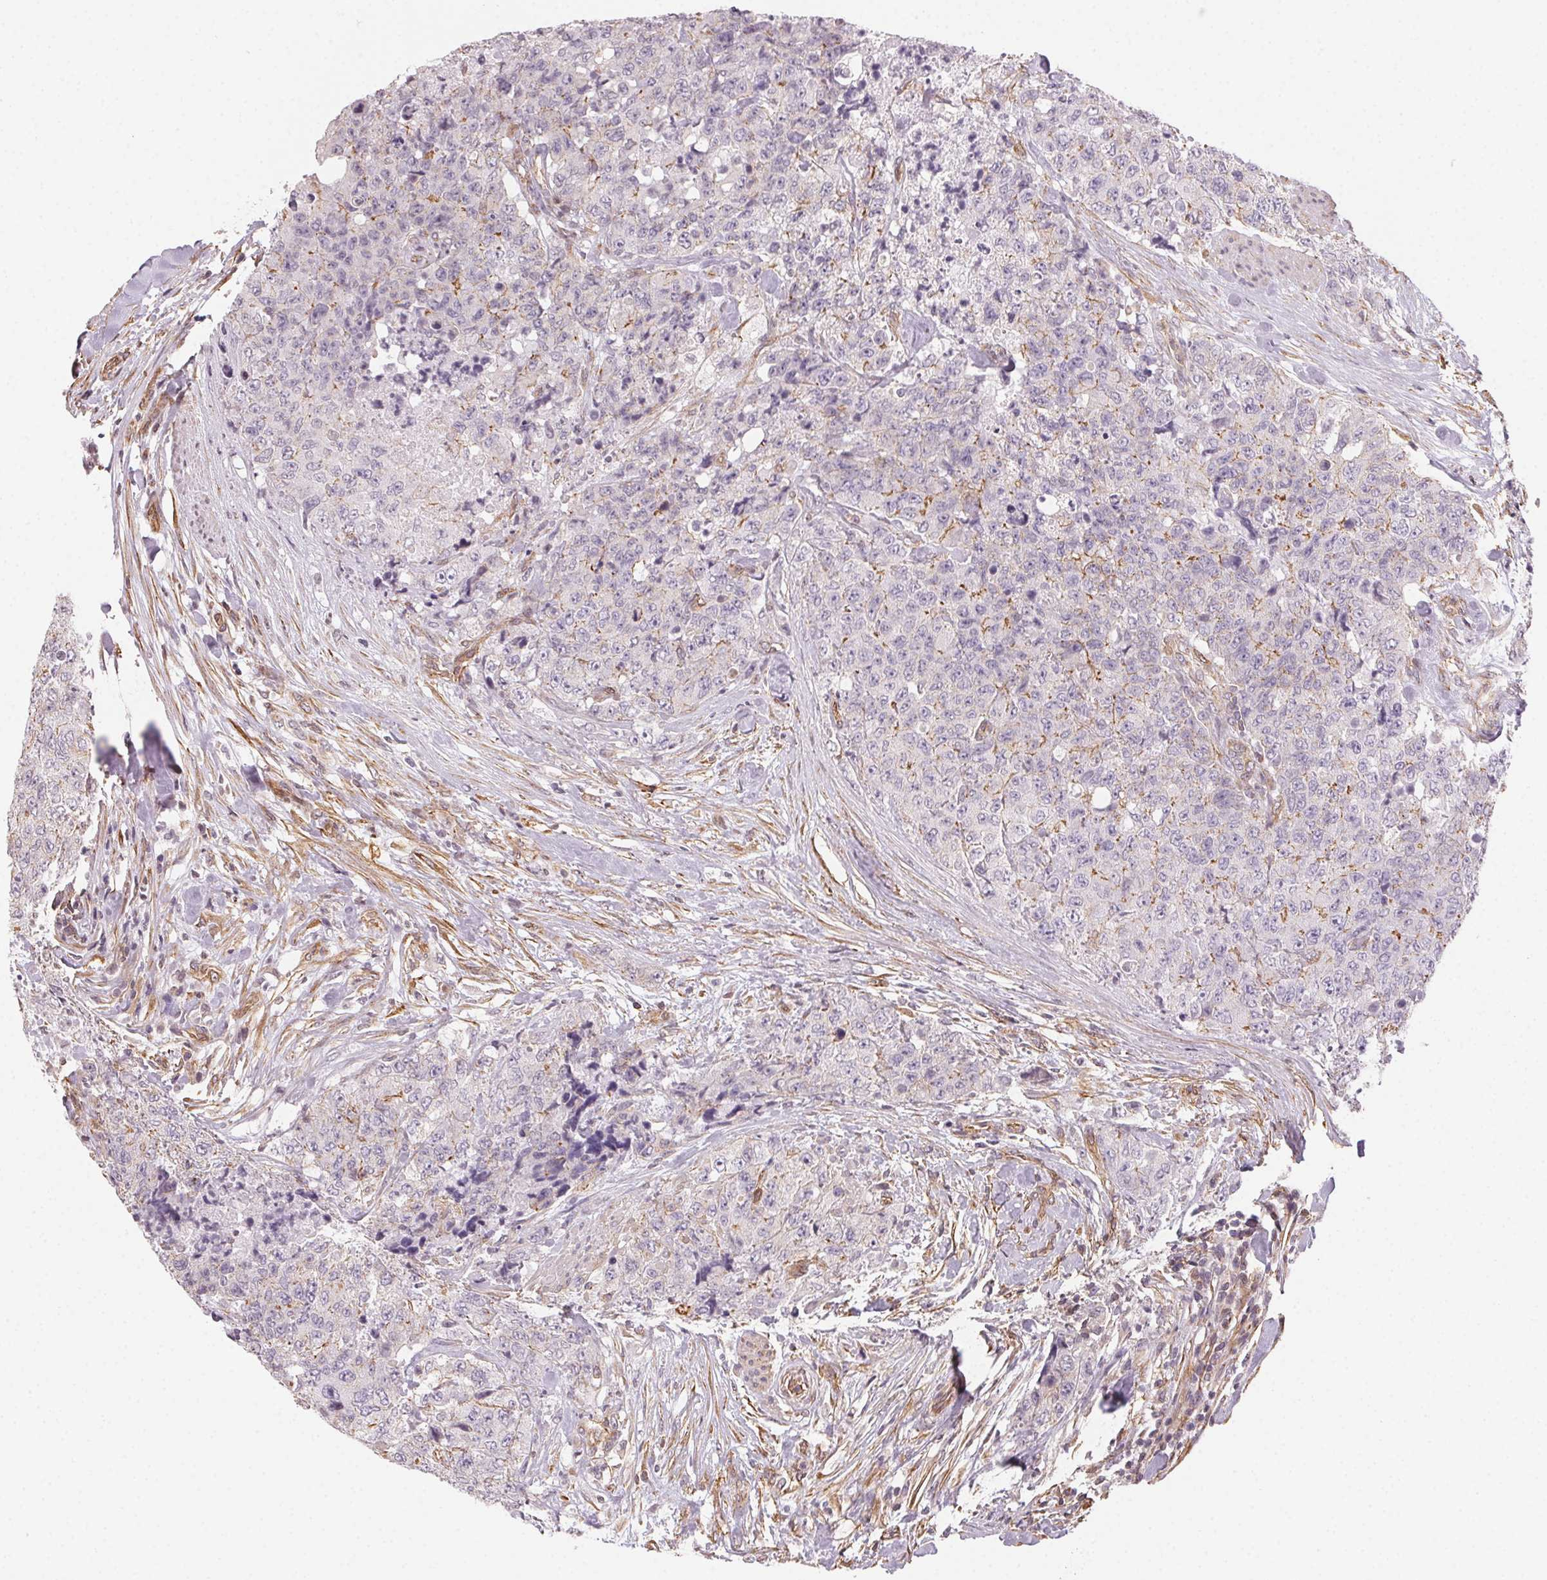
{"staining": {"intensity": "negative", "quantity": "none", "location": "none"}, "tissue": "urothelial cancer", "cell_type": "Tumor cells", "image_type": "cancer", "snomed": [{"axis": "morphology", "description": "Urothelial carcinoma, High grade"}, {"axis": "topography", "description": "Urinary bladder"}], "caption": "This micrograph is of urothelial cancer stained with immunohistochemistry (IHC) to label a protein in brown with the nuclei are counter-stained blue. There is no positivity in tumor cells.", "gene": "PLA2G4F", "patient": {"sex": "female", "age": 78}}